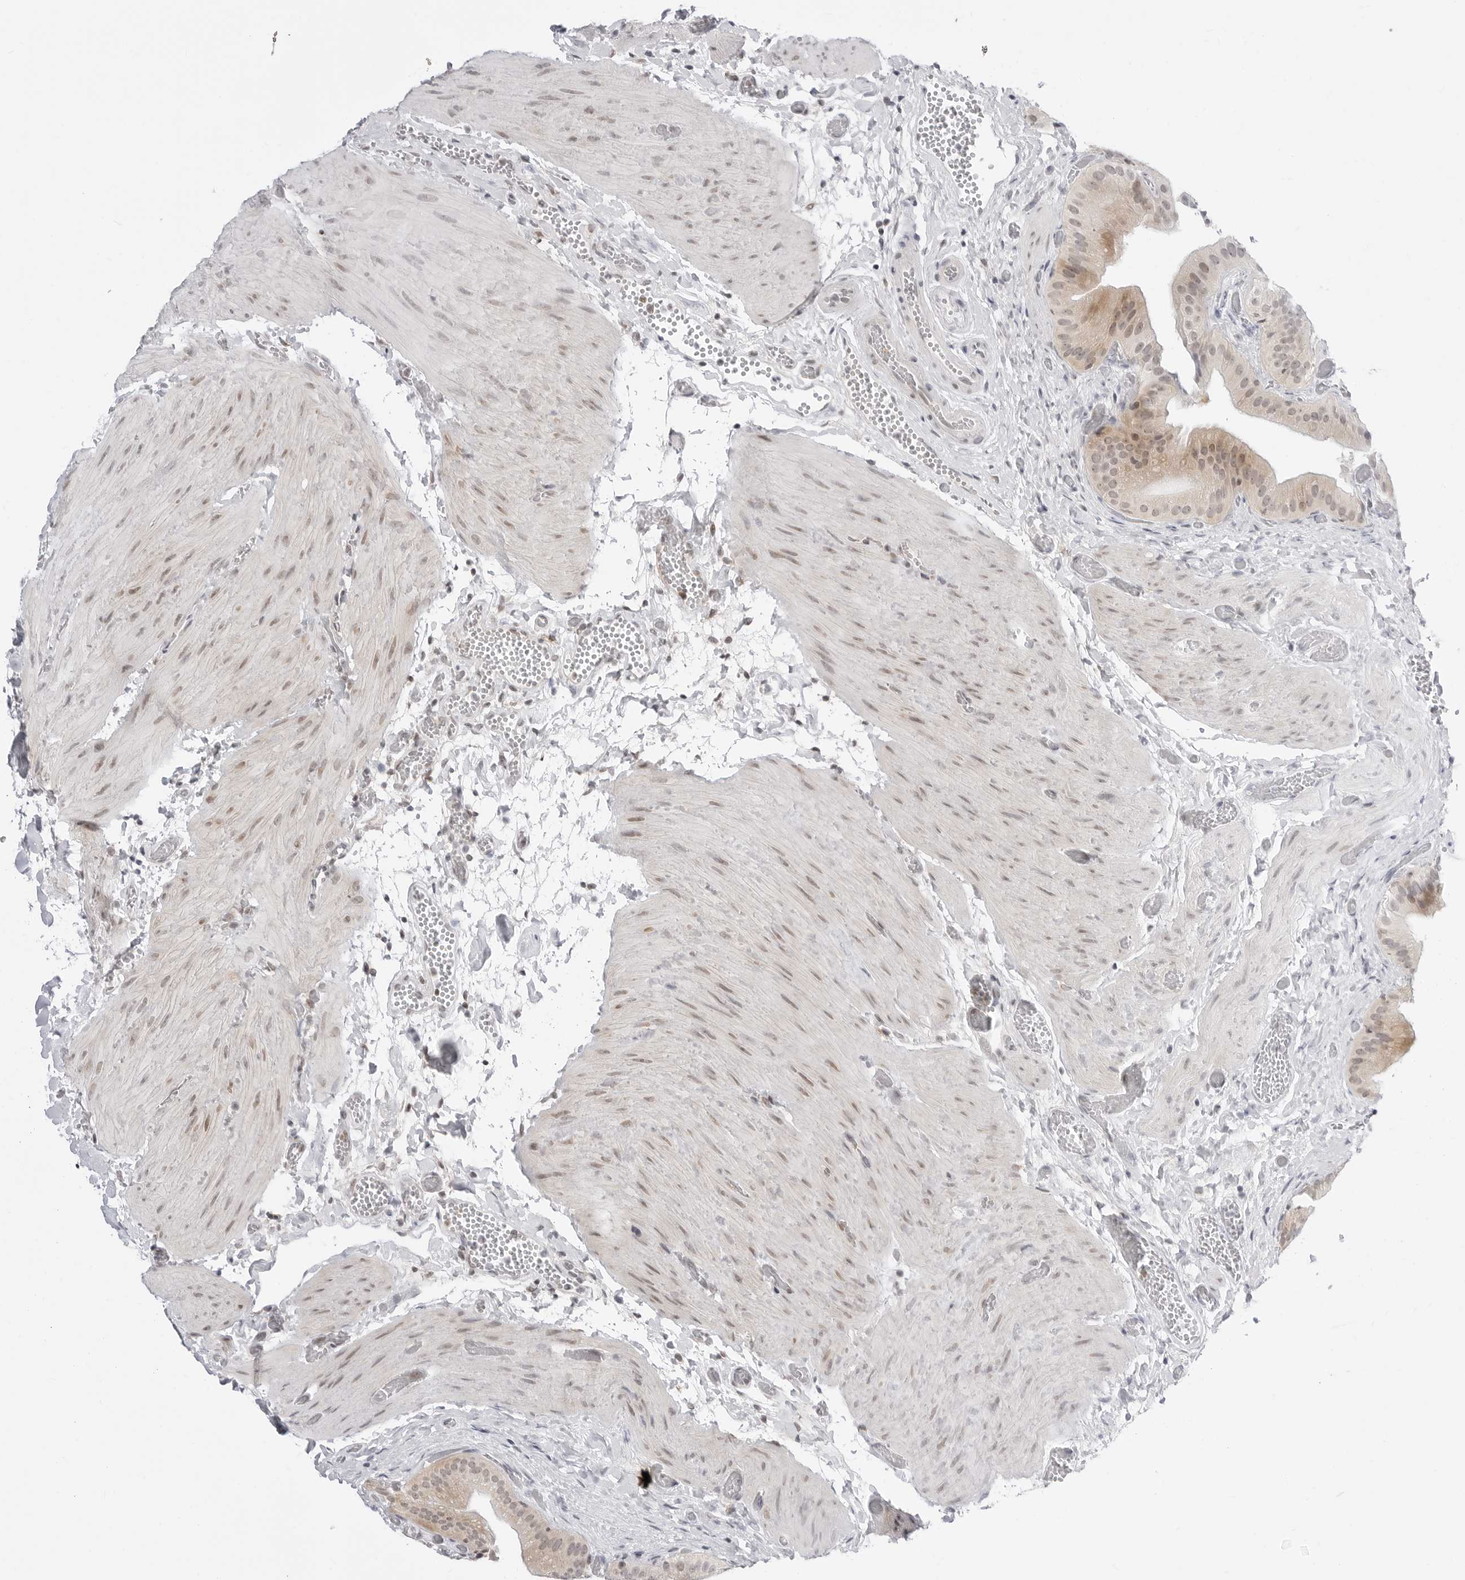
{"staining": {"intensity": "moderate", "quantity": "<25%", "location": "cytoplasmic/membranous,nuclear"}, "tissue": "gallbladder", "cell_type": "Glandular cells", "image_type": "normal", "snomed": [{"axis": "morphology", "description": "Normal tissue, NOS"}, {"axis": "topography", "description": "Gallbladder"}], "caption": "IHC photomicrograph of benign human gallbladder stained for a protein (brown), which reveals low levels of moderate cytoplasmic/membranous,nuclear staining in about <25% of glandular cells.", "gene": "PPP2R5C", "patient": {"sex": "female", "age": 64}}